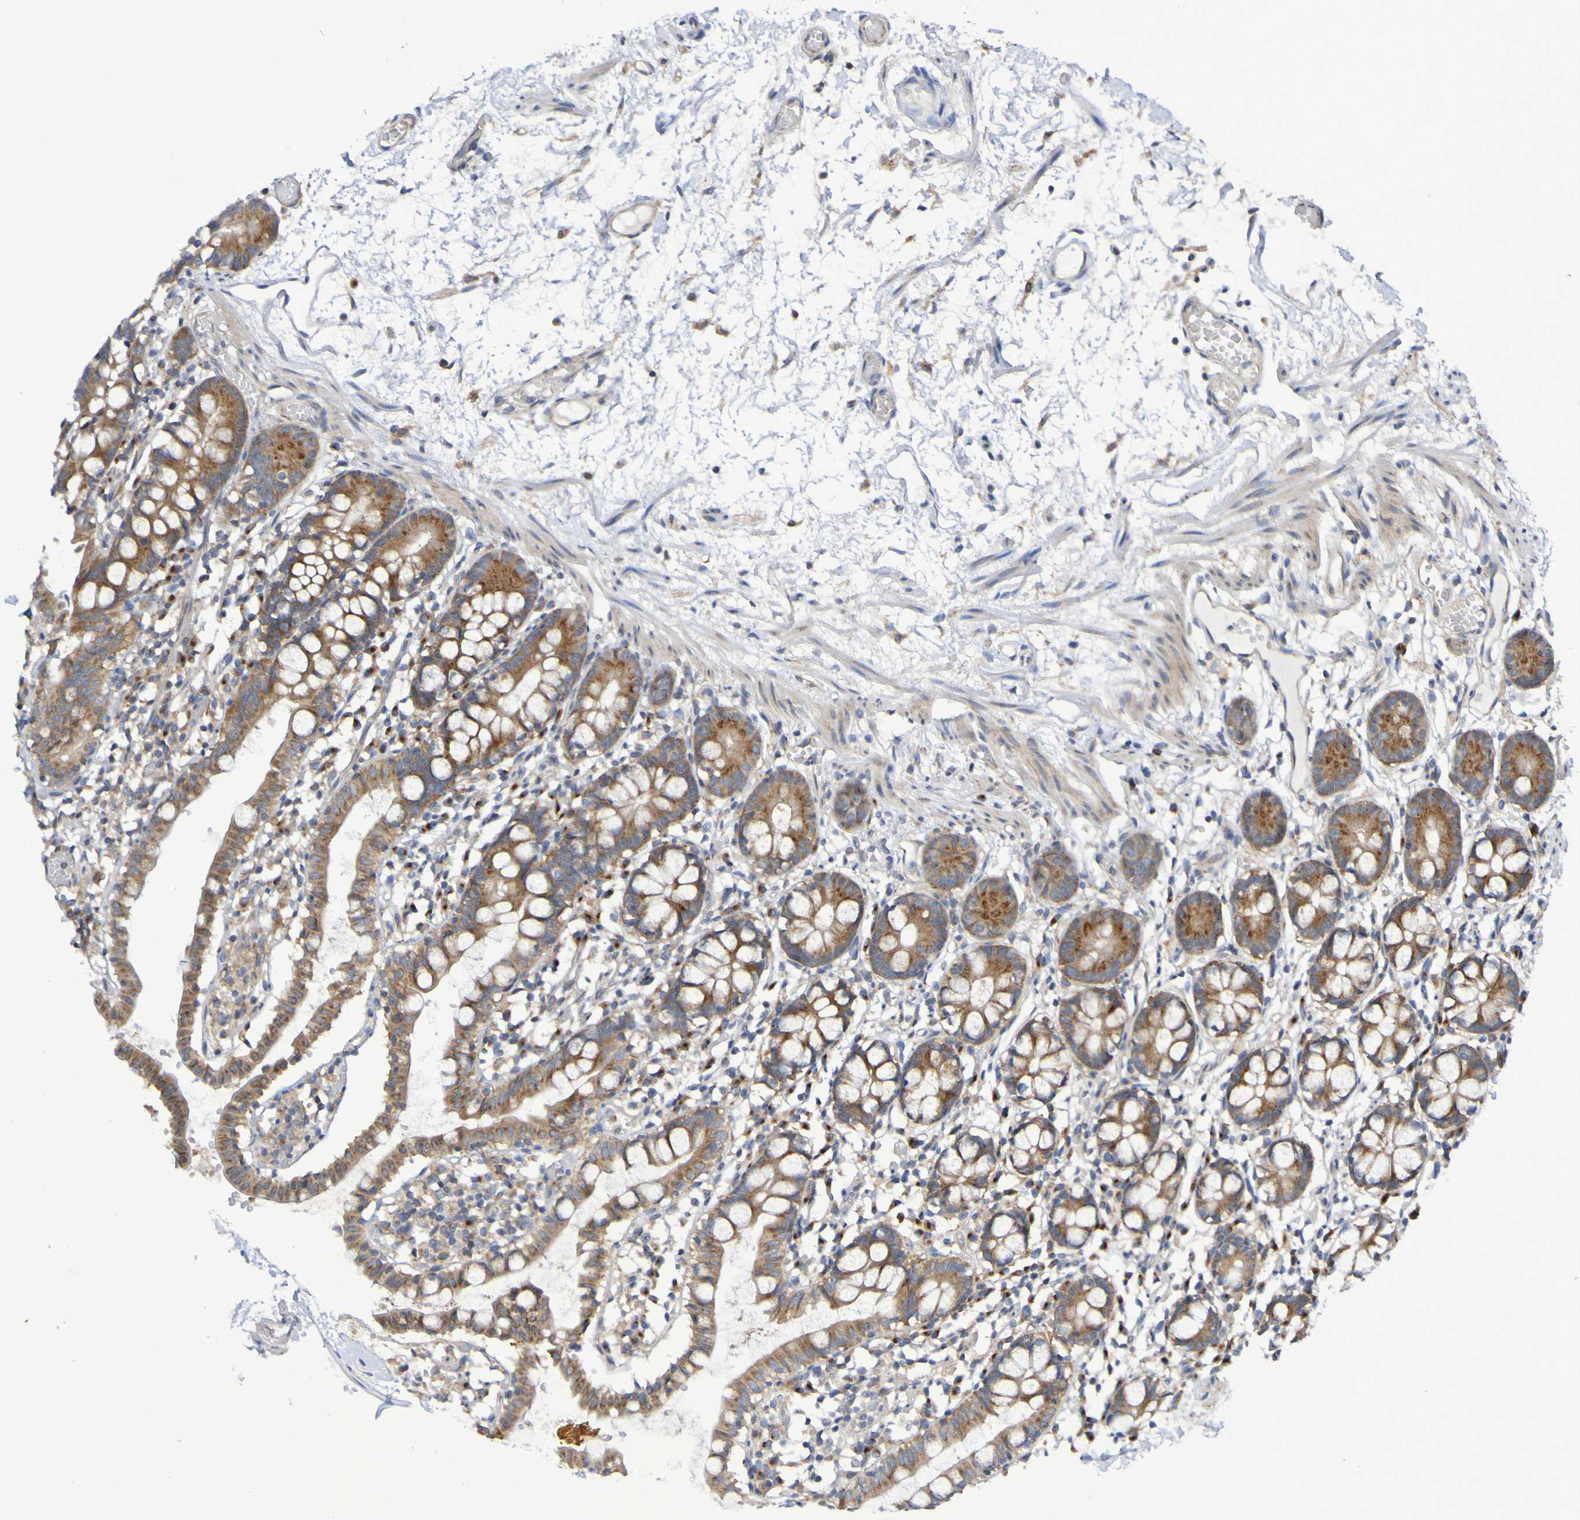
{"staining": {"intensity": "strong", "quantity": ">75%", "location": "cytoplasmic/membranous"}, "tissue": "small intestine", "cell_type": "Glandular cells", "image_type": "normal", "snomed": [{"axis": "morphology", "description": "Normal tissue, NOS"}, {"axis": "morphology", "description": "Cystadenocarcinoma, serous, Metastatic site"}, {"axis": "topography", "description": "Small intestine"}], "caption": "Immunohistochemical staining of normal small intestine shows >75% levels of strong cytoplasmic/membranous protein staining in about >75% of glandular cells.", "gene": "LMBRD2", "patient": {"sex": "female", "age": 61}}